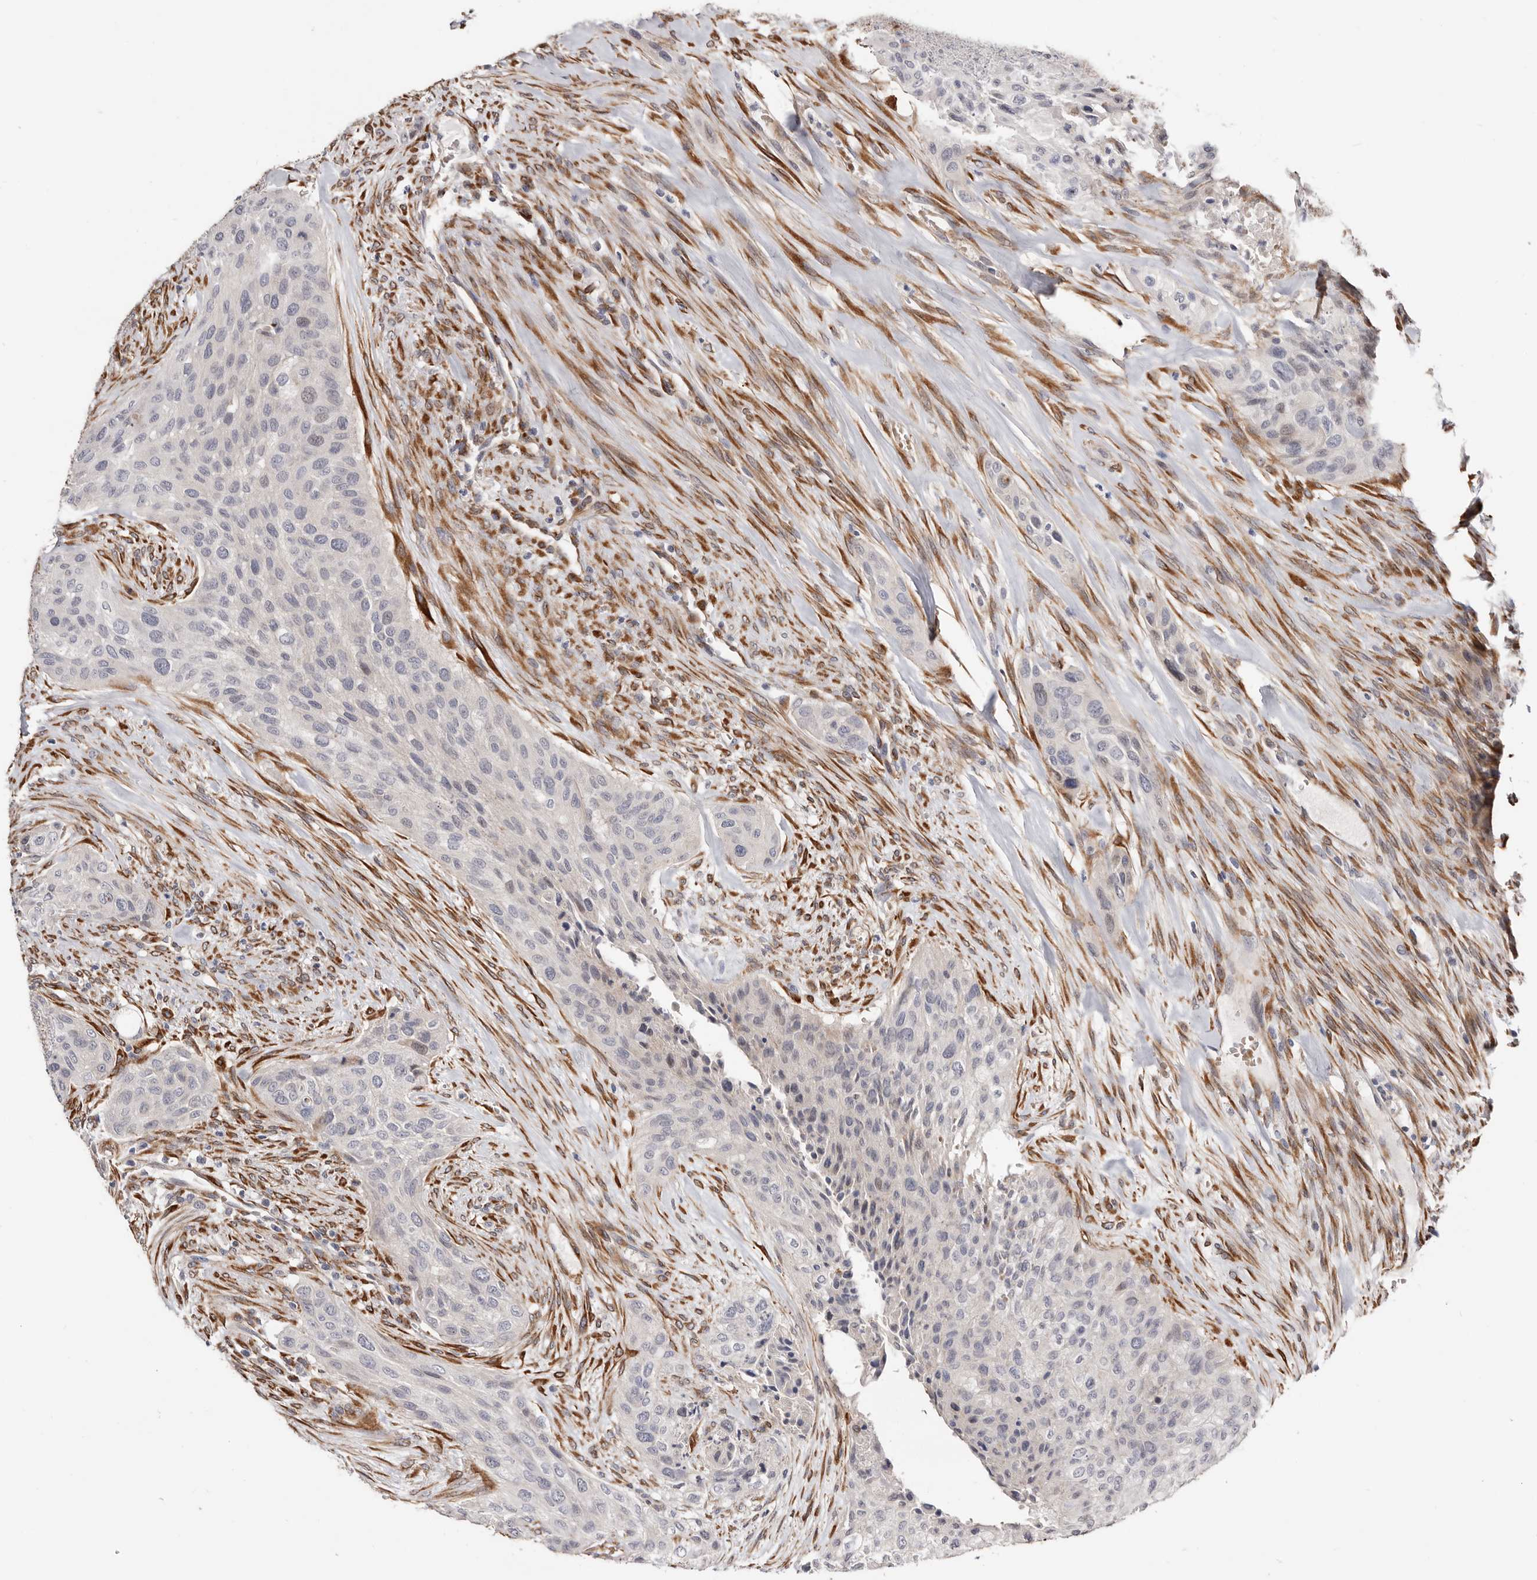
{"staining": {"intensity": "negative", "quantity": "none", "location": "none"}, "tissue": "urothelial cancer", "cell_type": "Tumor cells", "image_type": "cancer", "snomed": [{"axis": "morphology", "description": "Urothelial carcinoma, High grade"}, {"axis": "topography", "description": "Urinary bladder"}], "caption": "Urothelial carcinoma (high-grade) was stained to show a protein in brown. There is no significant staining in tumor cells.", "gene": "USH1C", "patient": {"sex": "male", "age": 35}}